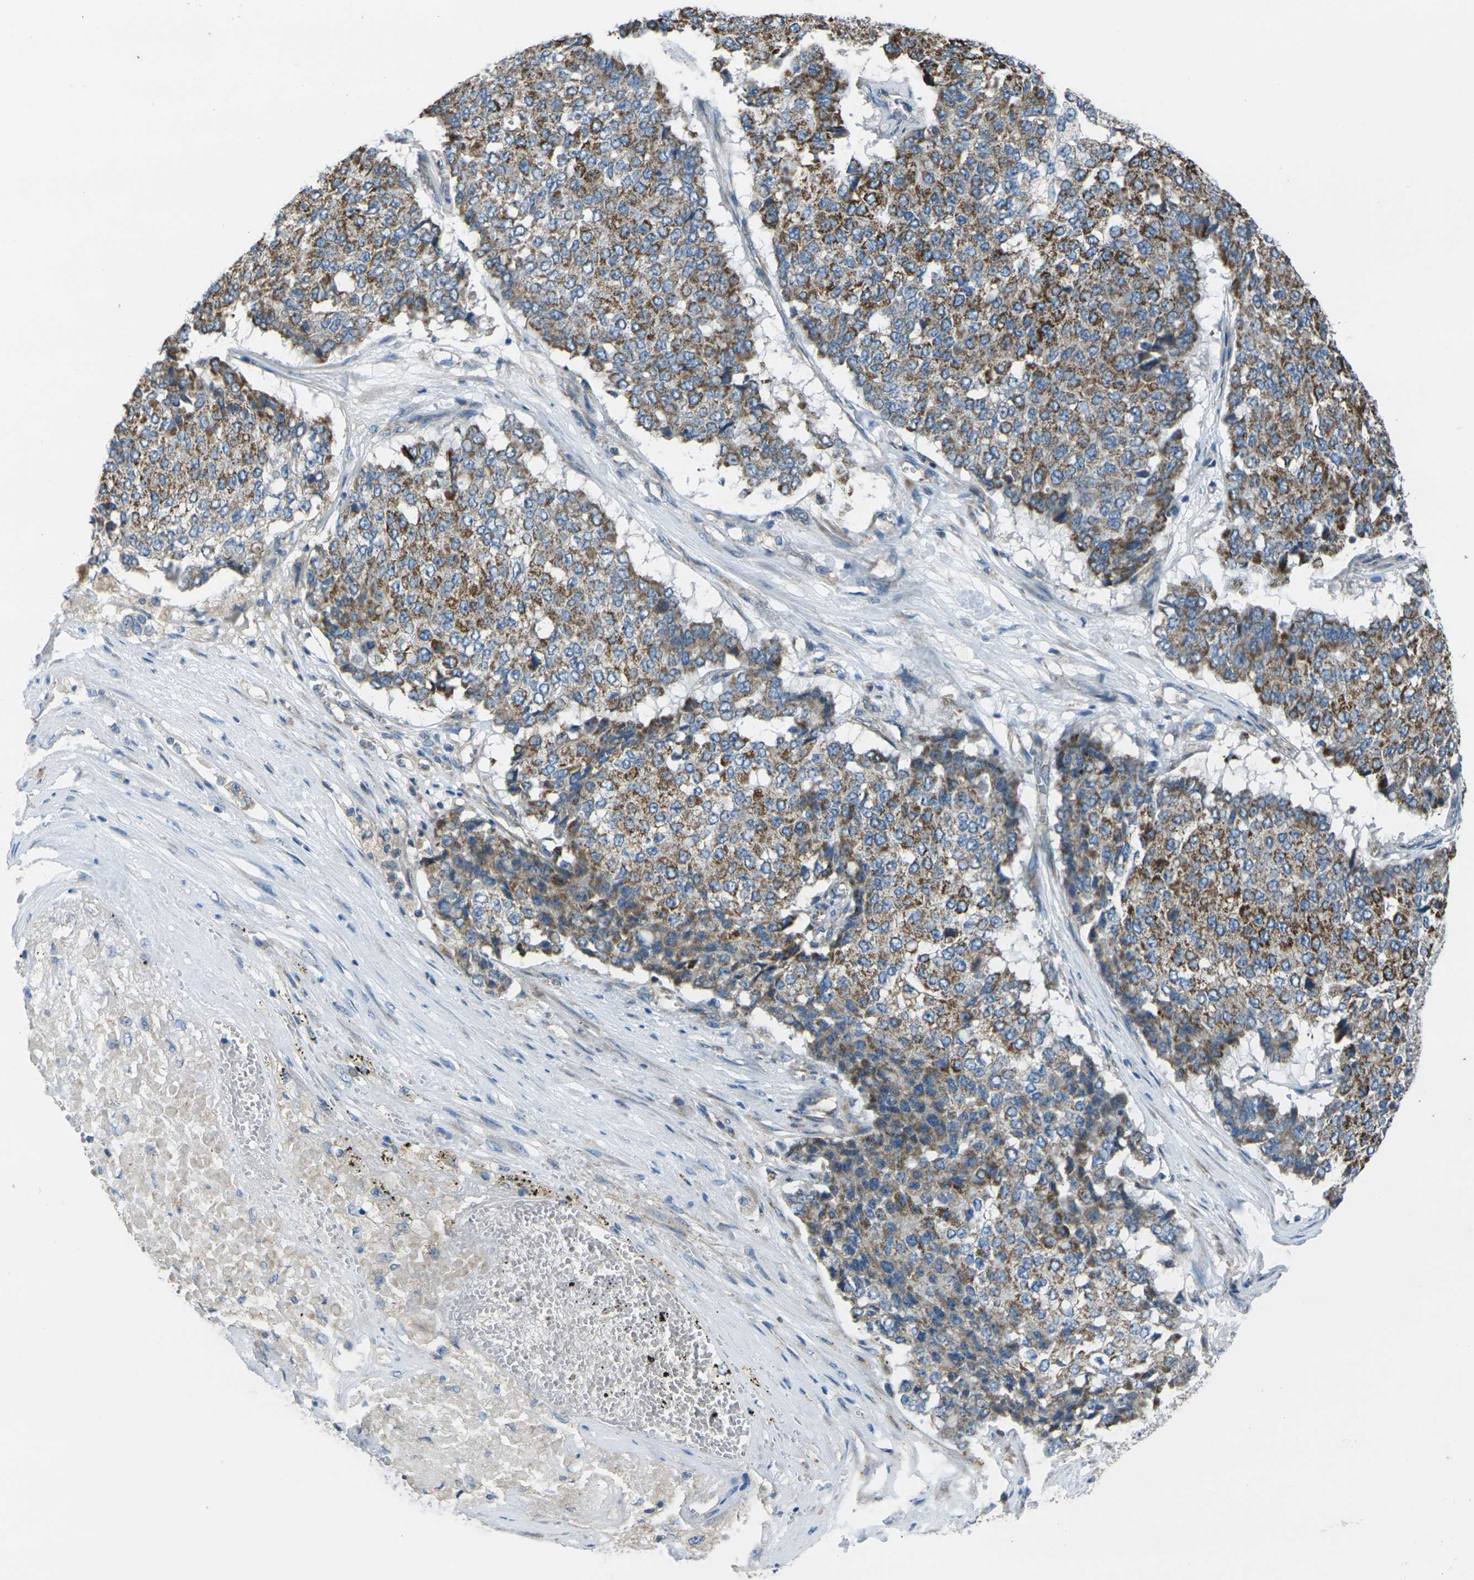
{"staining": {"intensity": "moderate", "quantity": "25%-75%", "location": "cytoplasmic/membranous"}, "tissue": "pancreatic cancer", "cell_type": "Tumor cells", "image_type": "cancer", "snomed": [{"axis": "morphology", "description": "Adenocarcinoma, NOS"}, {"axis": "topography", "description": "Pancreas"}], "caption": "A high-resolution photomicrograph shows immunohistochemistry (IHC) staining of adenocarcinoma (pancreatic), which demonstrates moderate cytoplasmic/membranous expression in about 25%-75% of tumor cells.", "gene": "TMEM120B", "patient": {"sex": "male", "age": 50}}